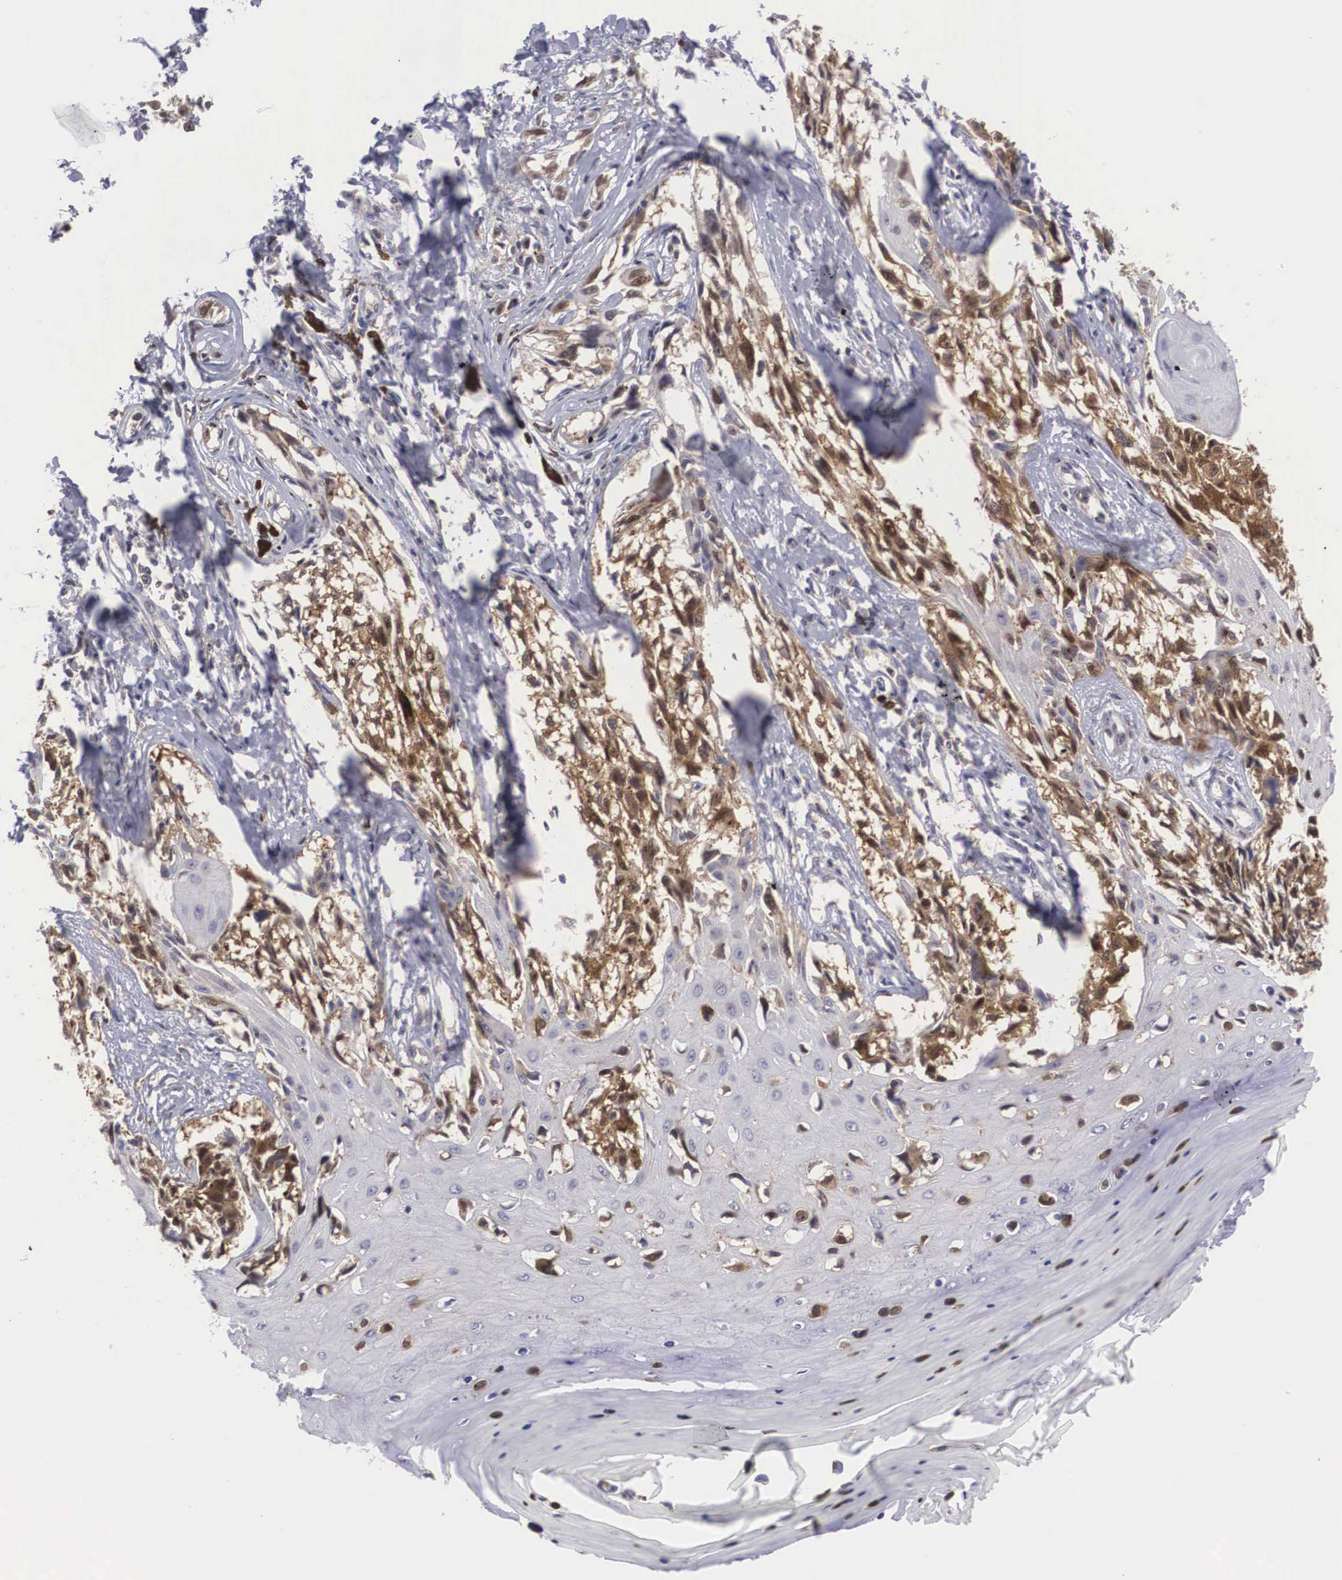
{"staining": {"intensity": "moderate", "quantity": ">75%", "location": "cytoplasmic/membranous,nuclear"}, "tissue": "melanoma", "cell_type": "Tumor cells", "image_type": "cancer", "snomed": [{"axis": "morphology", "description": "Malignant melanoma, NOS"}, {"axis": "topography", "description": "Skin"}], "caption": "A histopathology image of melanoma stained for a protein shows moderate cytoplasmic/membranous and nuclear brown staining in tumor cells.", "gene": "ADSL", "patient": {"sex": "female", "age": 82}}